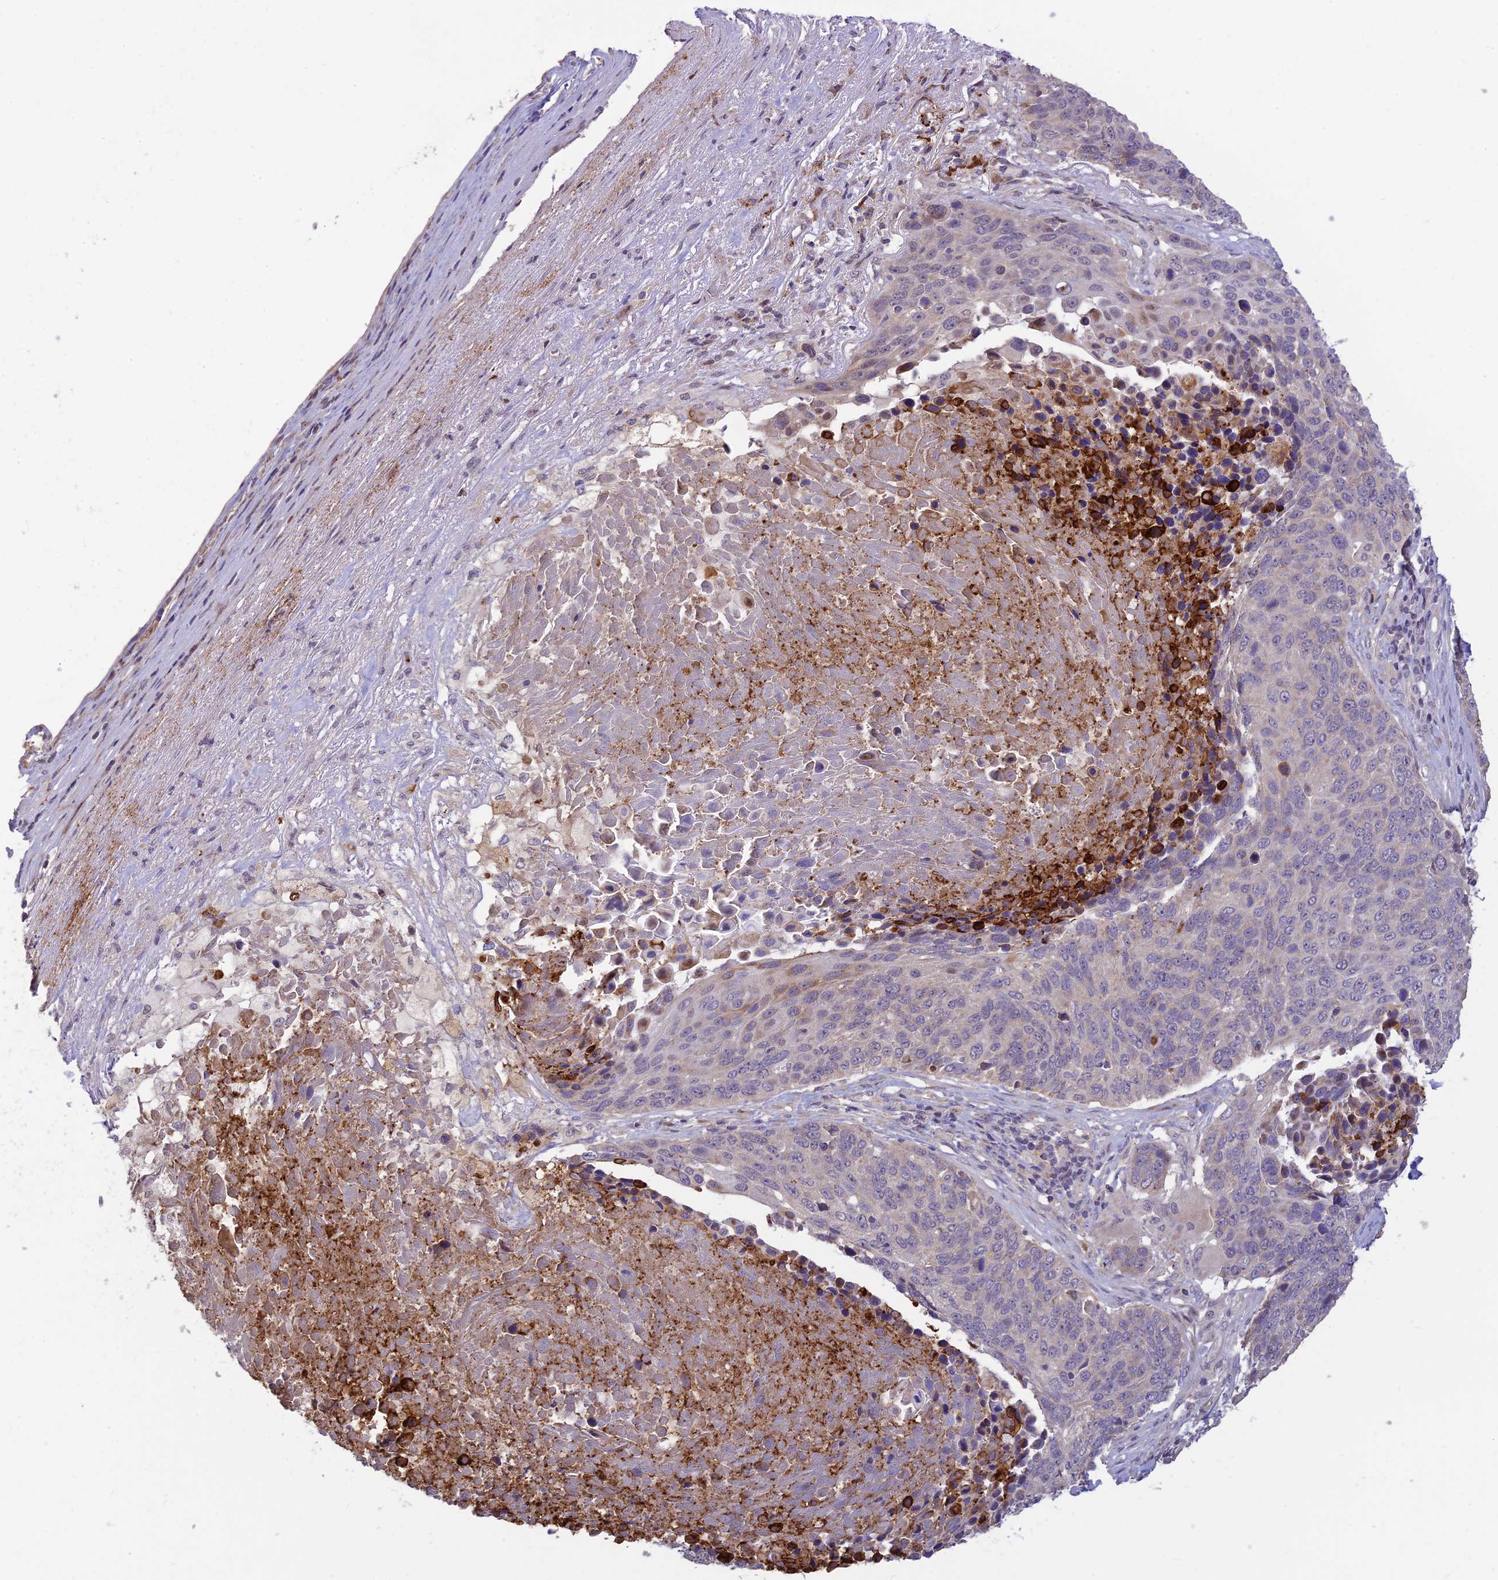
{"staining": {"intensity": "negative", "quantity": "none", "location": "none"}, "tissue": "lung cancer", "cell_type": "Tumor cells", "image_type": "cancer", "snomed": [{"axis": "morphology", "description": "Normal tissue, NOS"}, {"axis": "morphology", "description": "Squamous cell carcinoma, NOS"}, {"axis": "topography", "description": "Lymph node"}, {"axis": "topography", "description": "Lung"}], "caption": "An immunohistochemistry (IHC) micrograph of lung cancer (squamous cell carcinoma) is shown. There is no staining in tumor cells of lung cancer (squamous cell carcinoma).", "gene": "ASPDH", "patient": {"sex": "male", "age": 66}}